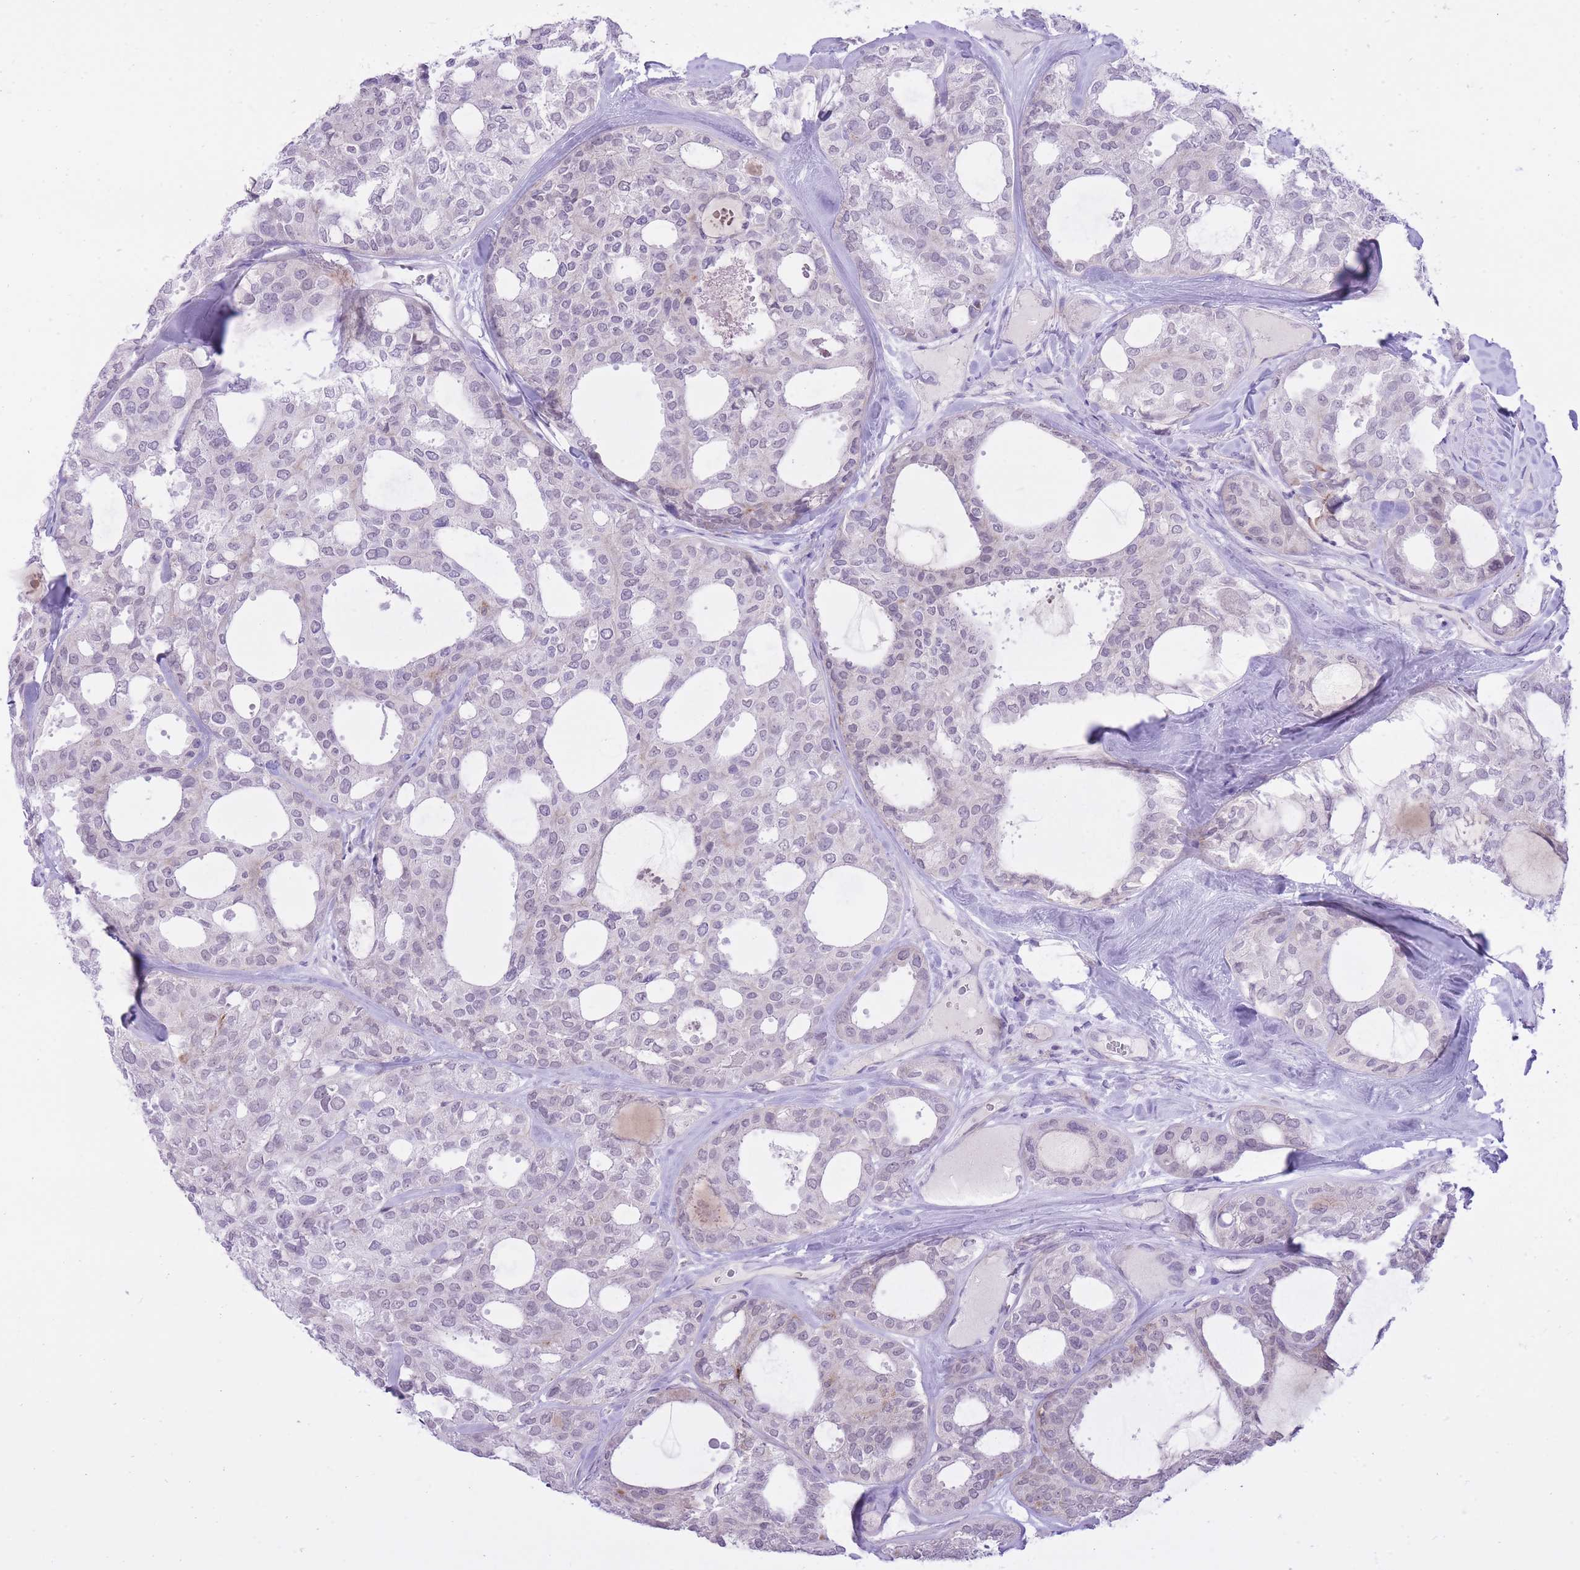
{"staining": {"intensity": "negative", "quantity": "none", "location": "none"}, "tissue": "thyroid cancer", "cell_type": "Tumor cells", "image_type": "cancer", "snomed": [{"axis": "morphology", "description": "Follicular adenoma carcinoma, NOS"}, {"axis": "topography", "description": "Thyroid gland"}], "caption": "The image demonstrates no significant positivity in tumor cells of thyroid cancer (follicular adenoma carcinoma).", "gene": "DENND2D", "patient": {"sex": "male", "age": 75}}